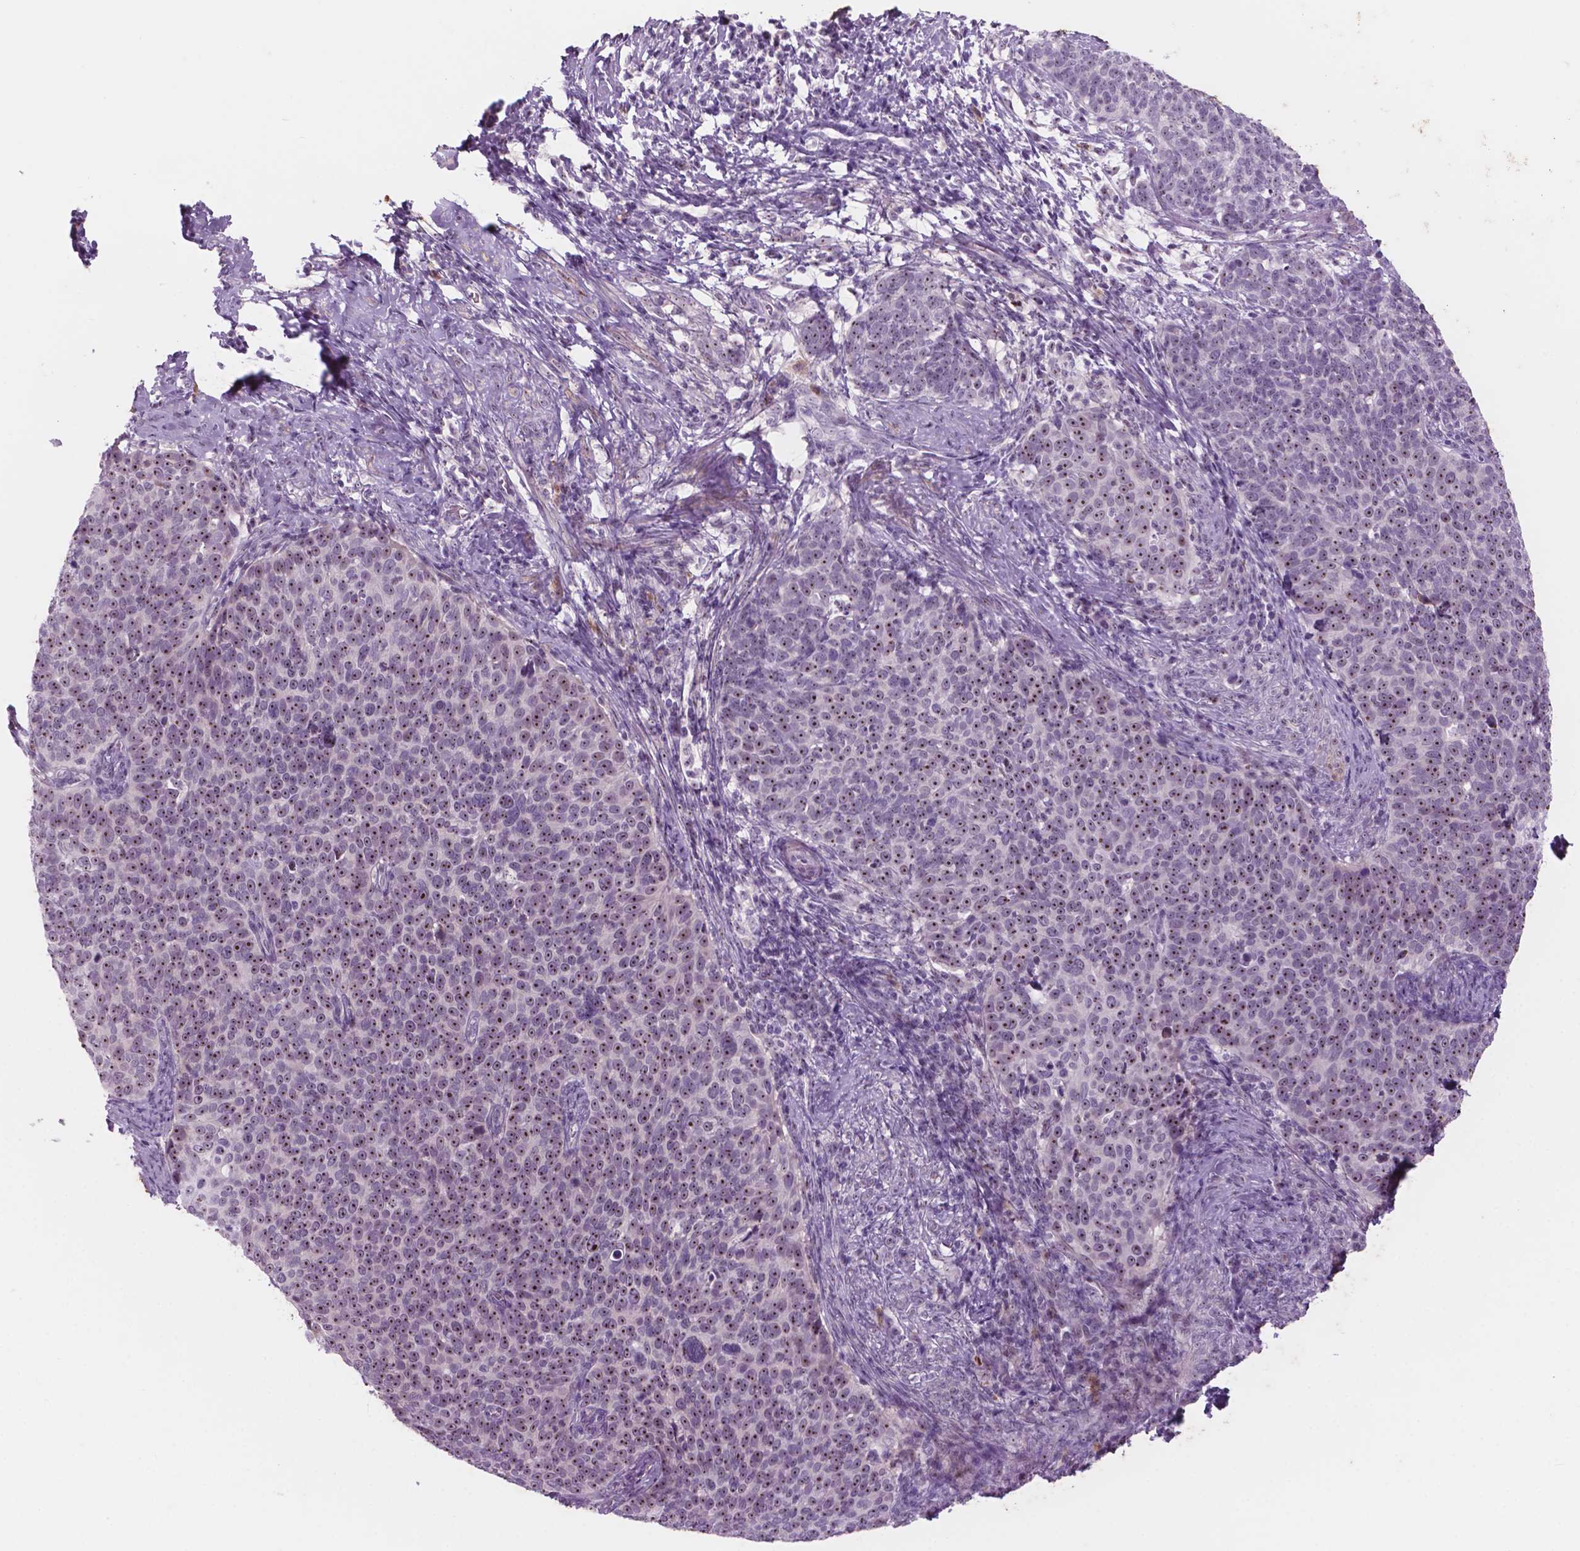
{"staining": {"intensity": "moderate", "quantity": ">75%", "location": "nuclear"}, "tissue": "cervical cancer", "cell_type": "Tumor cells", "image_type": "cancer", "snomed": [{"axis": "morphology", "description": "Normal tissue, NOS"}, {"axis": "morphology", "description": "Squamous cell carcinoma, NOS"}, {"axis": "topography", "description": "Cervix"}], "caption": "A medium amount of moderate nuclear expression is identified in approximately >75% of tumor cells in cervical cancer (squamous cell carcinoma) tissue.", "gene": "ZNF853", "patient": {"sex": "female", "age": 39}}